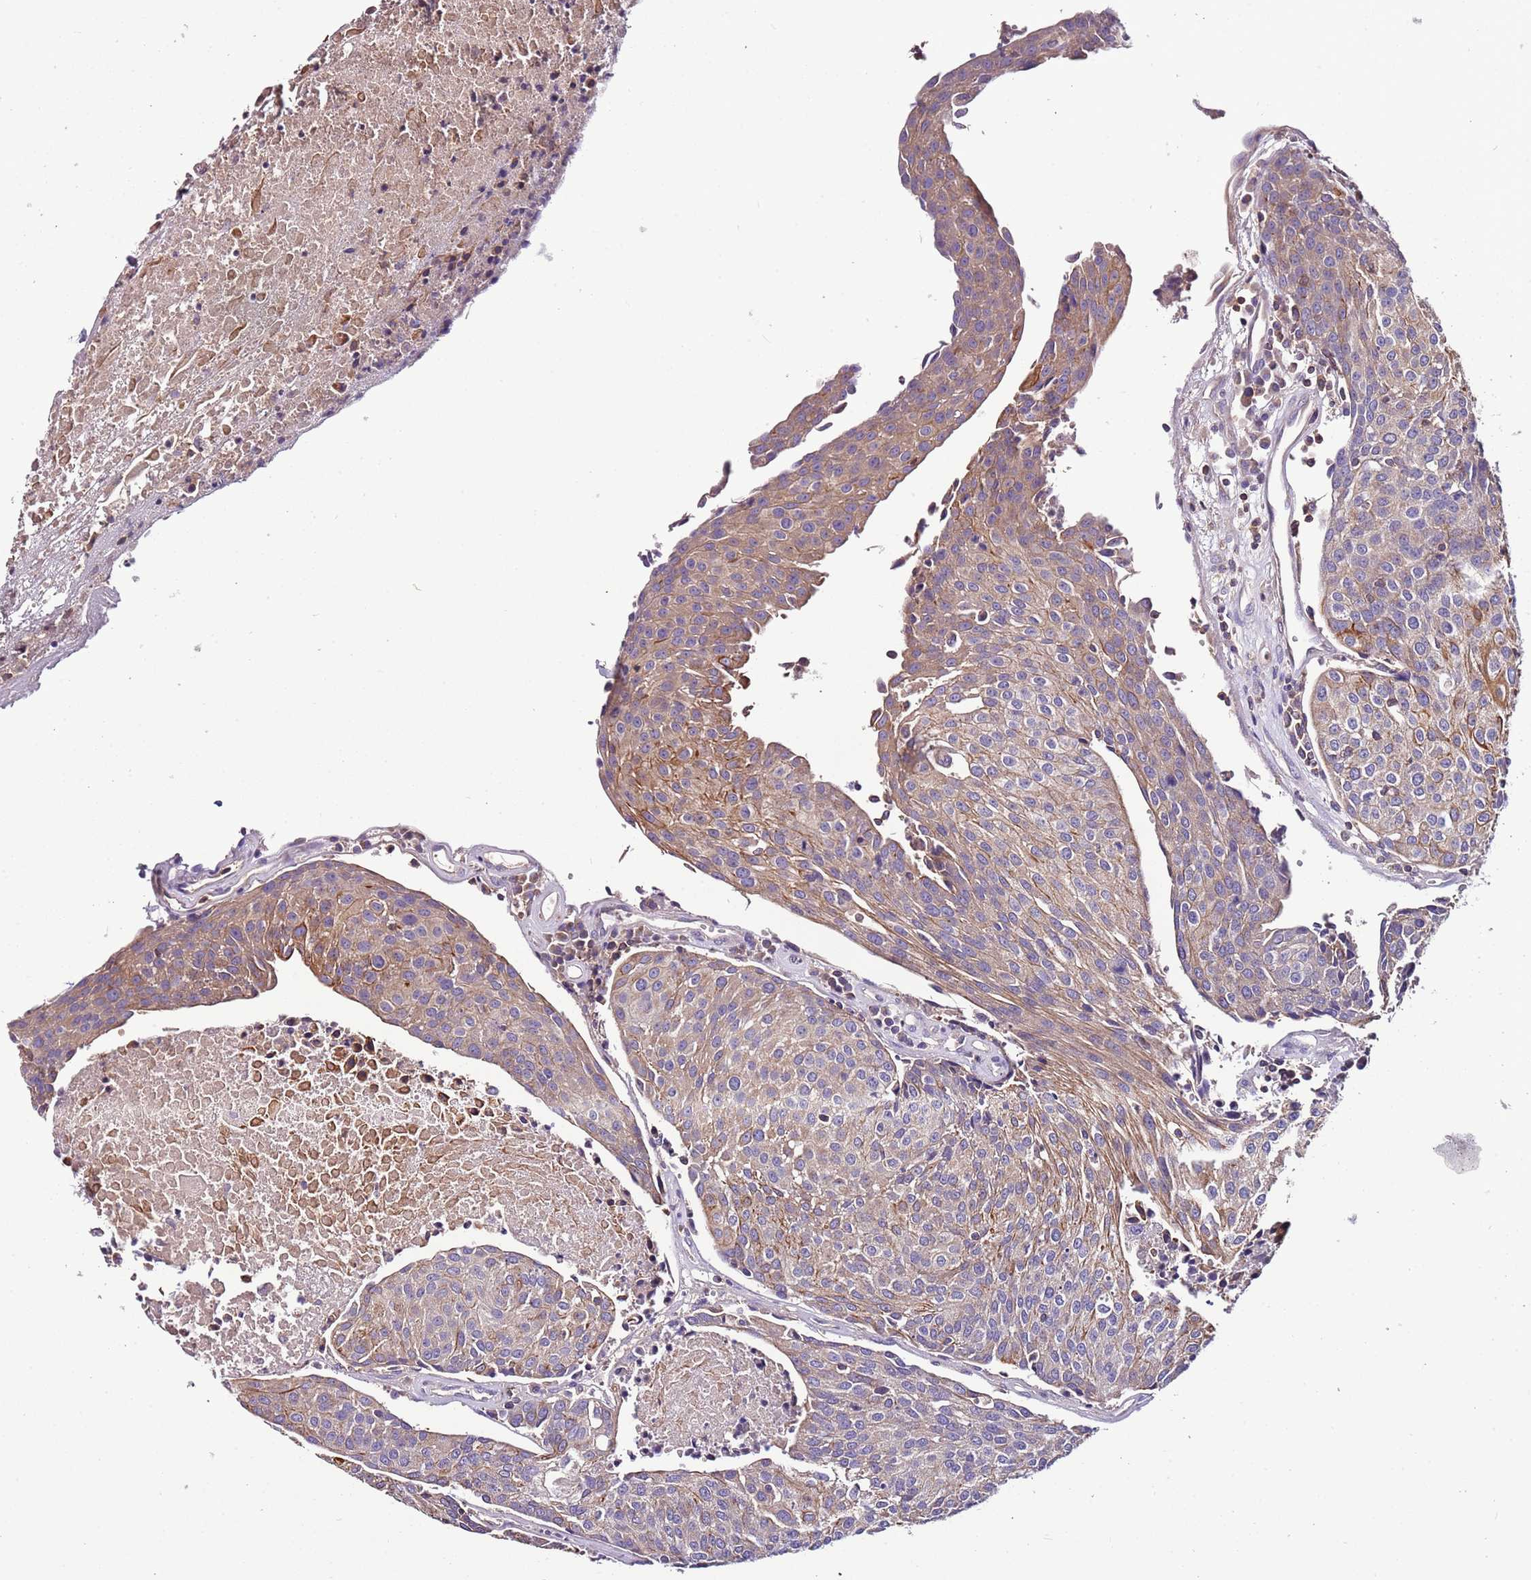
{"staining": {"intensity": "weak", "quantity": ">75%", "location": "cytoplasmic/membranous"}, "tissue": "urothelial cancer", "cell_type": "Tumor cells", "image_type": "cancer", "snomed": [{"axis": "morphology", "description": "Urothelial carcinoma, High grade"}, {"axis": "topography", "description": "Urinary bladder"}], "caption": "Protein analysis of high-grade urothelial carcinoma tissue shows weak cytoplasmic/membranous expression in approximately >75% of tumor cells.", "gene": "IGIP", "patient": {"sex": "female", "age": 85}}